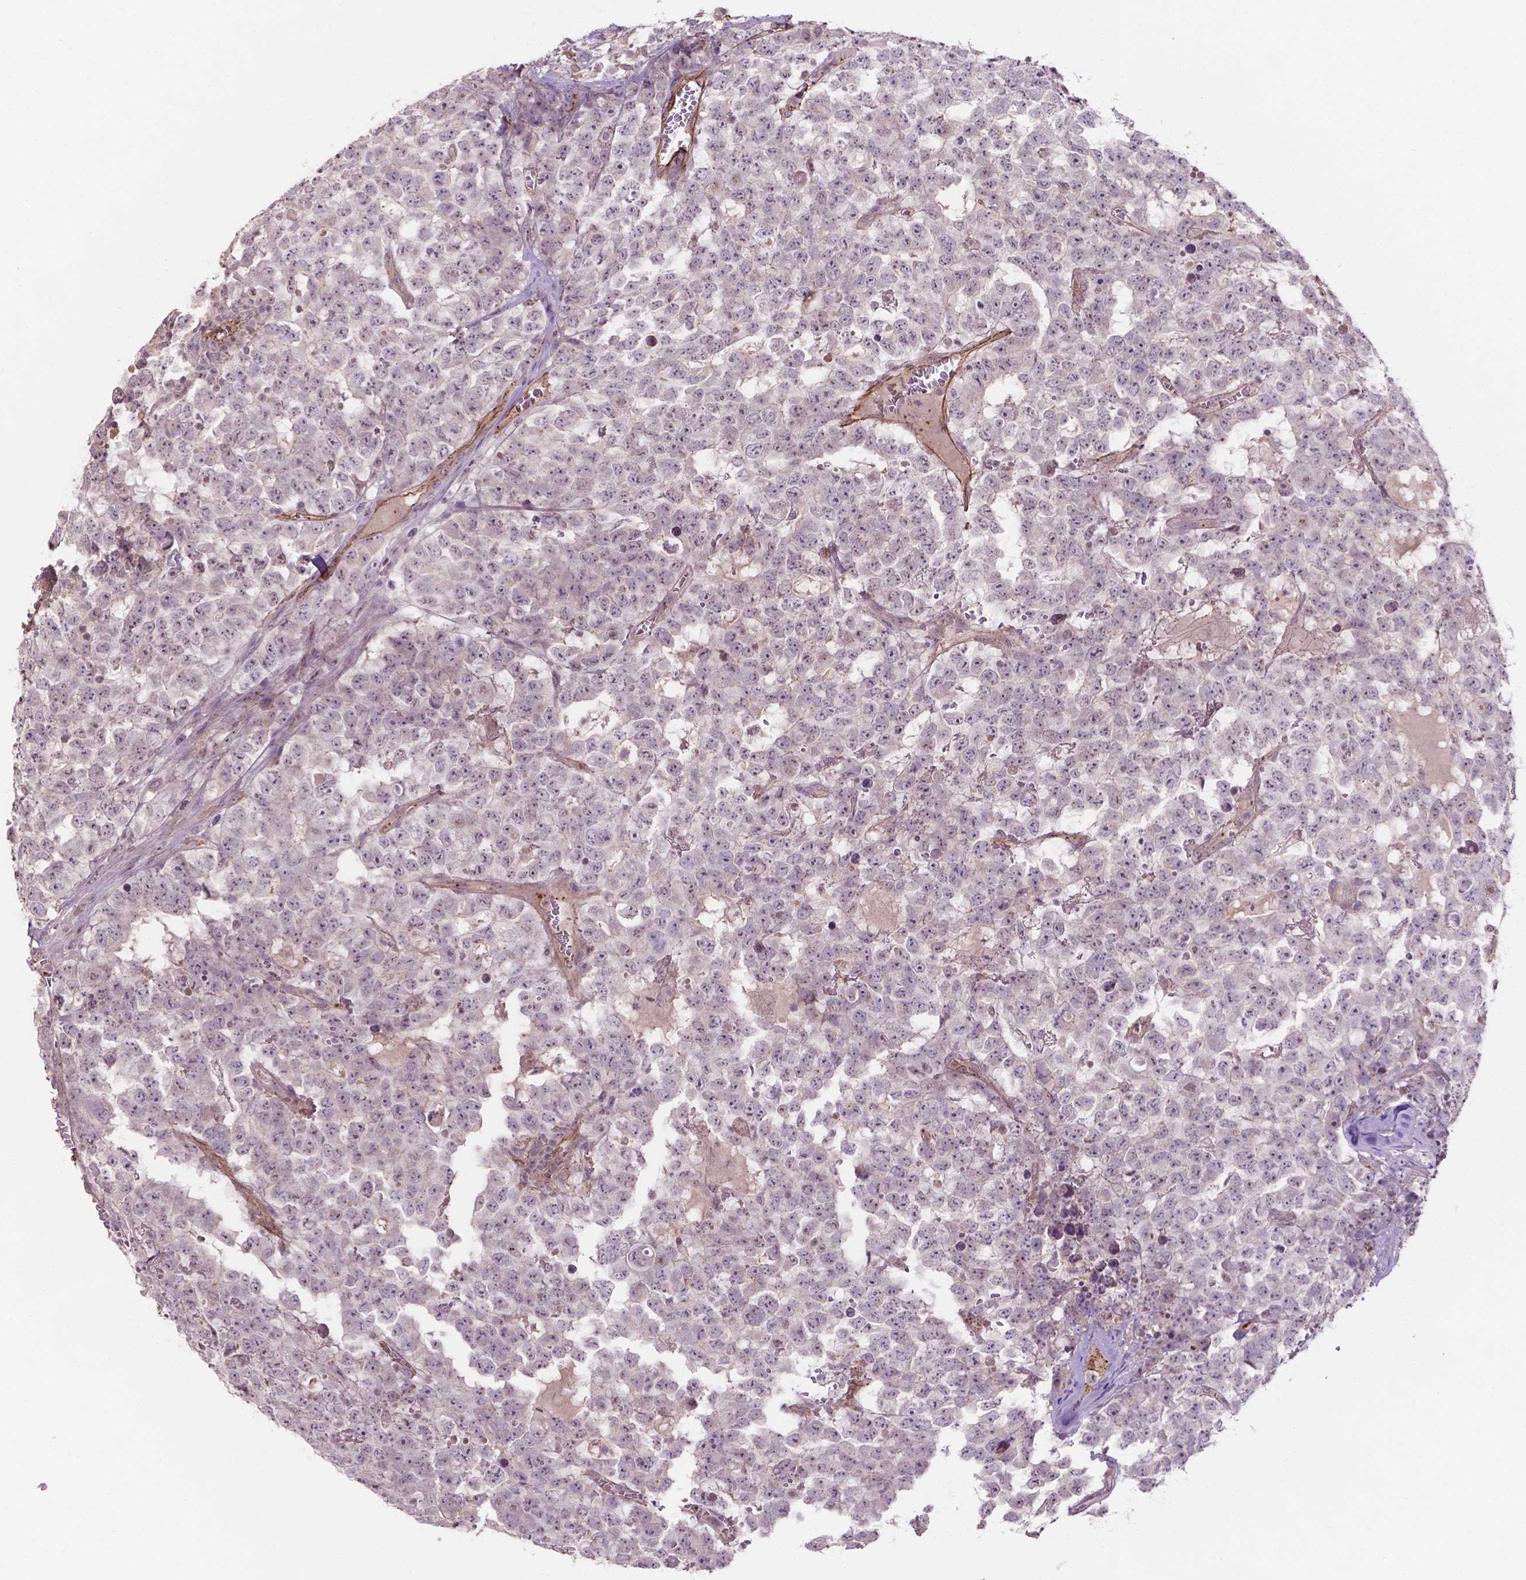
{"staining": {"intensity": "negative", "quantity": "none", "location": "none"}, "tissue": "testis cancer", "cell_type": "Tumor cells", "image_type": "cancer", "snomed": [{"axis": "morphology", "description": "Carcinoma, Embryonal, NOS"}, {"axis": "topography", "description": "Testis"}], "caption": "Tumor cells are negative for brown protein staining in testis cancer (embryonal carcinoma).", "gene": "ARL5C", "patient": {"sex": "male", "age": 23}}